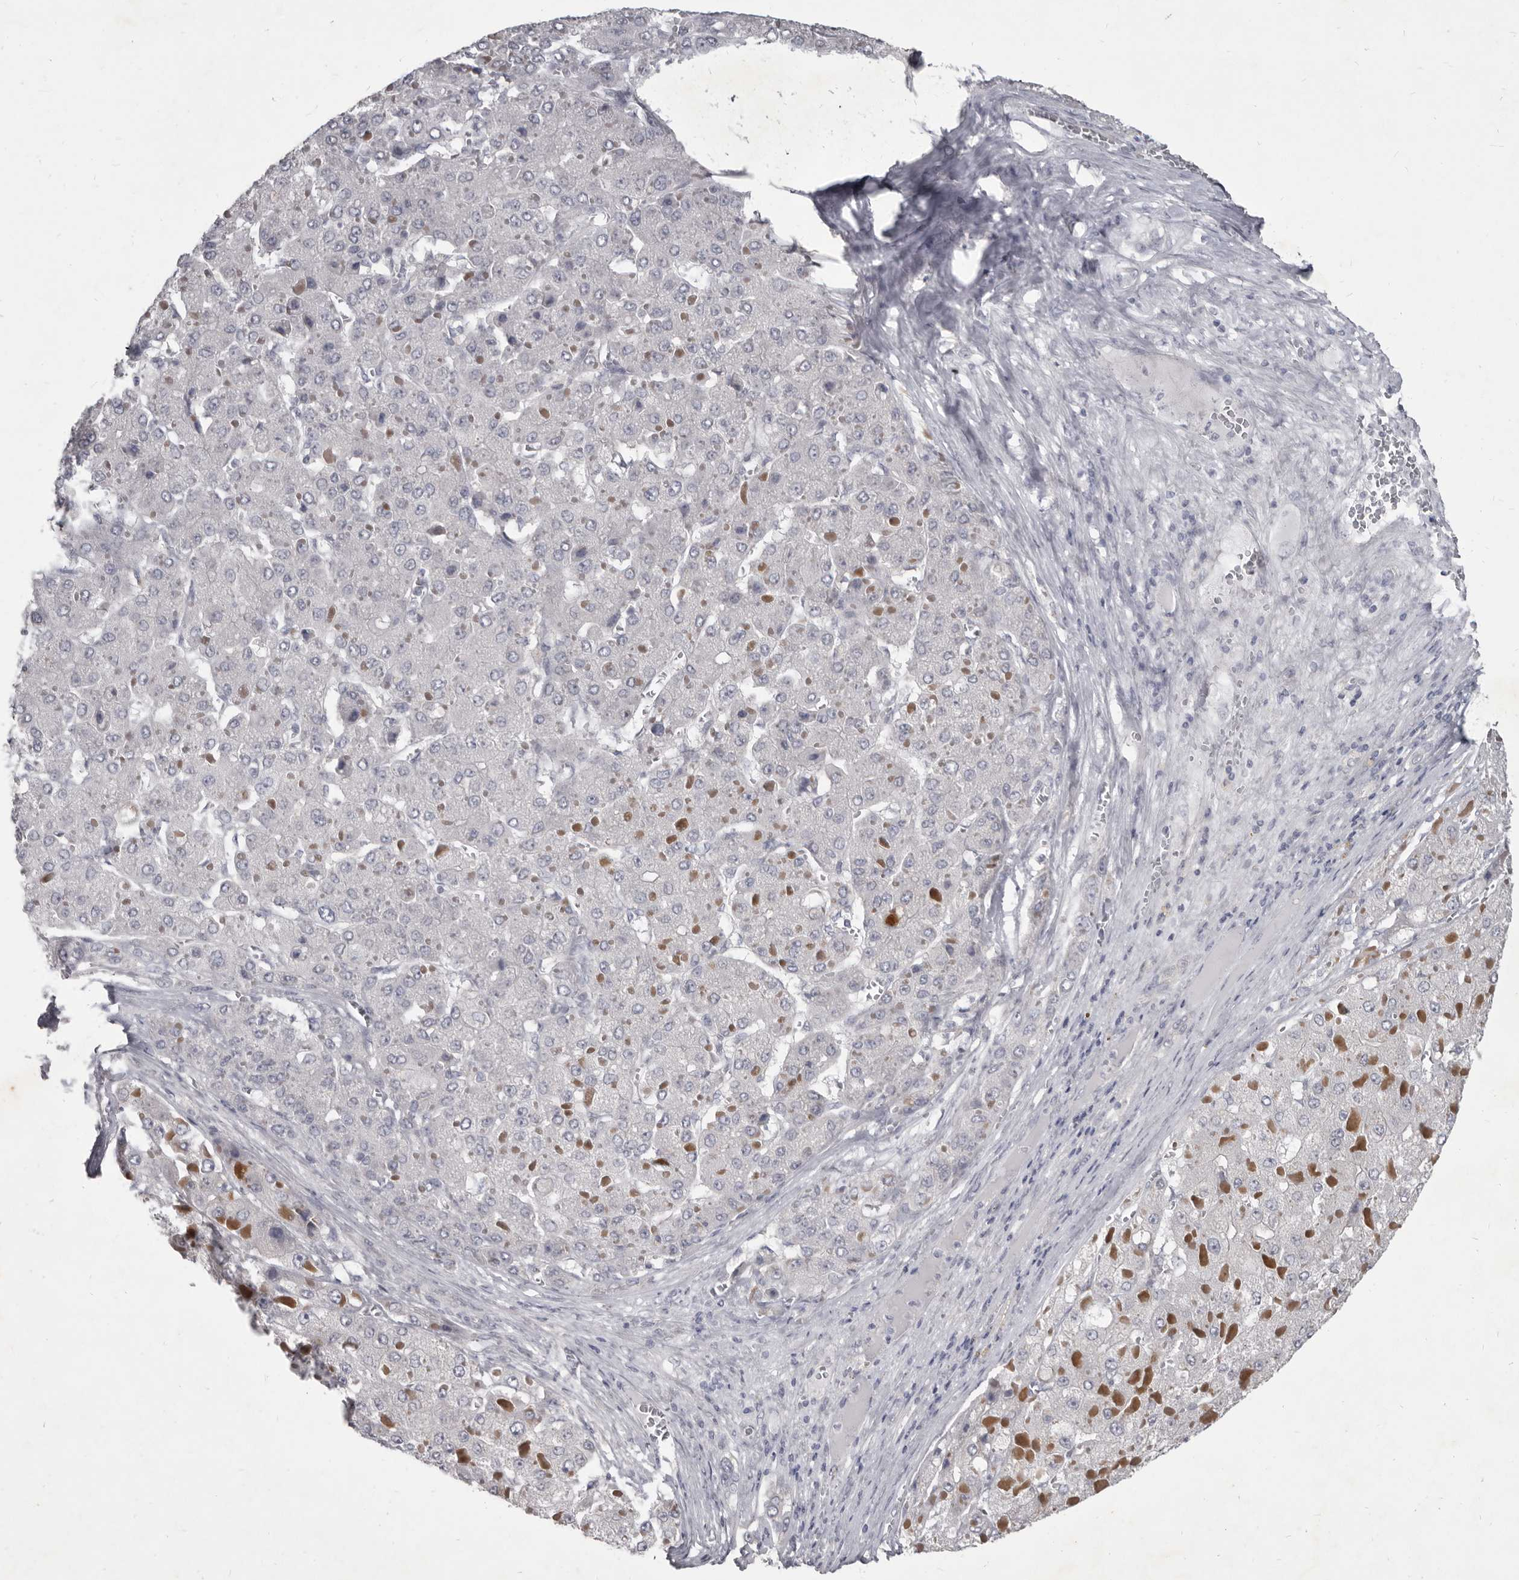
{"staining": {"intensity": "negative", "quantity": "none", "location": "none"}, "tissue": "liver cancer", "cell_type": "Tumor cells", "image_type": "cancer", "snomed": [{"axis": "morphology", "description": "Carcinoma, Hepatocellular, NOS"}, {"axis": "topography", "description": "Liver"}], "caption": "The histopathology image exhibits no staining of tumor cells in liver cancer.", "gene": "GSK3B", "patient": {"sex": "female", "age": 73}}